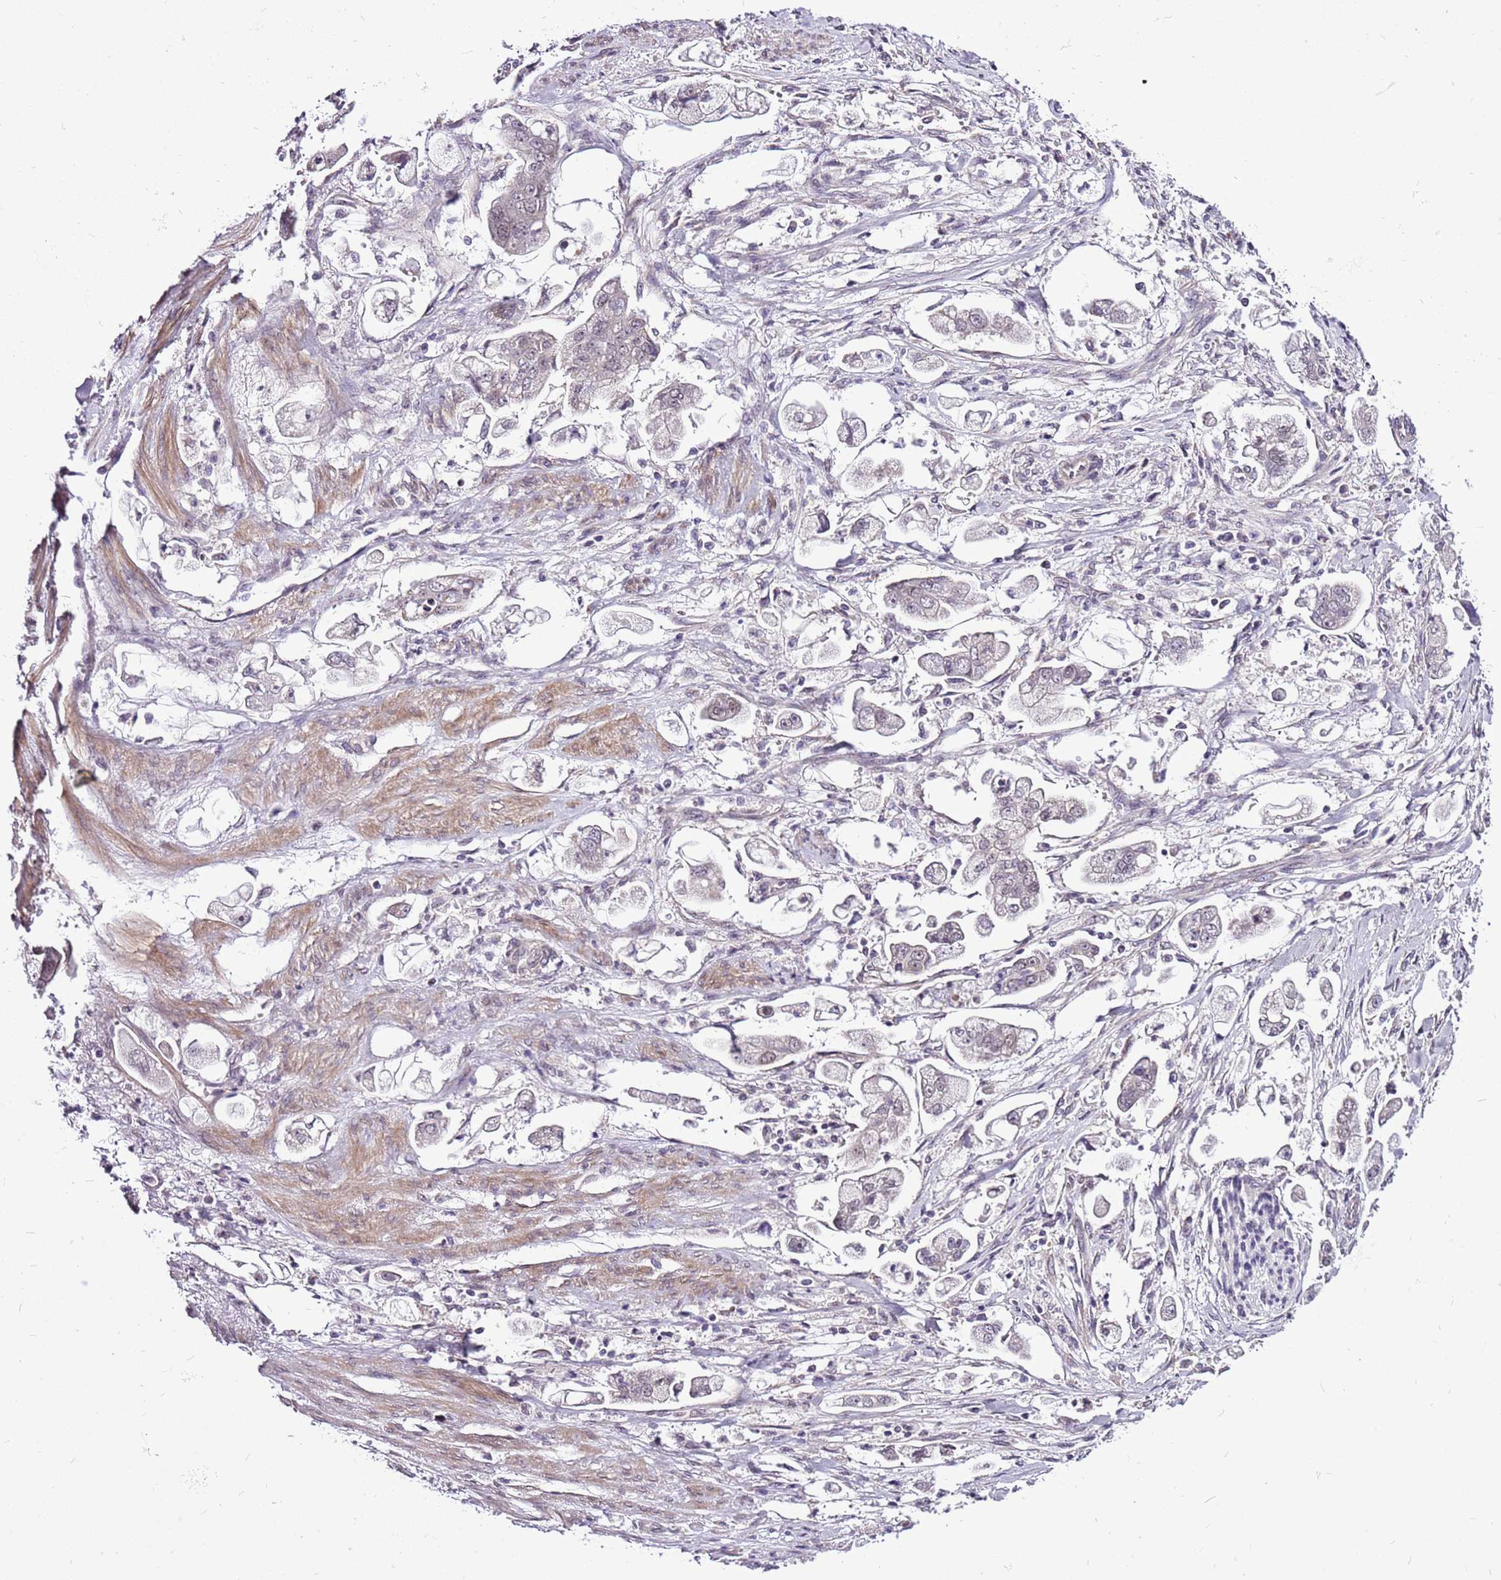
{"staining": {"intensity": "negative", "quantity": "none", "location": "none"}, "tissue": "stomach cancer", "cell_type": "Tumor cells", "image_type": "cancer", "snomed": [{"axis": "morphology", "description": "Adenocarcinoma, NOS"}, {"axis": "topography", "description": "Stomach"}], "caption": "Tumor cells show no significant expression in stomach cancer (adenocarcinoma). The staining is performed using DAB (3,3'-diaminobenzidine) brown chromogen with nuclei counter-stained in using hematoxylin.", "gene": "CCDC166", "patient": {"sex": "male", "age": 62}}